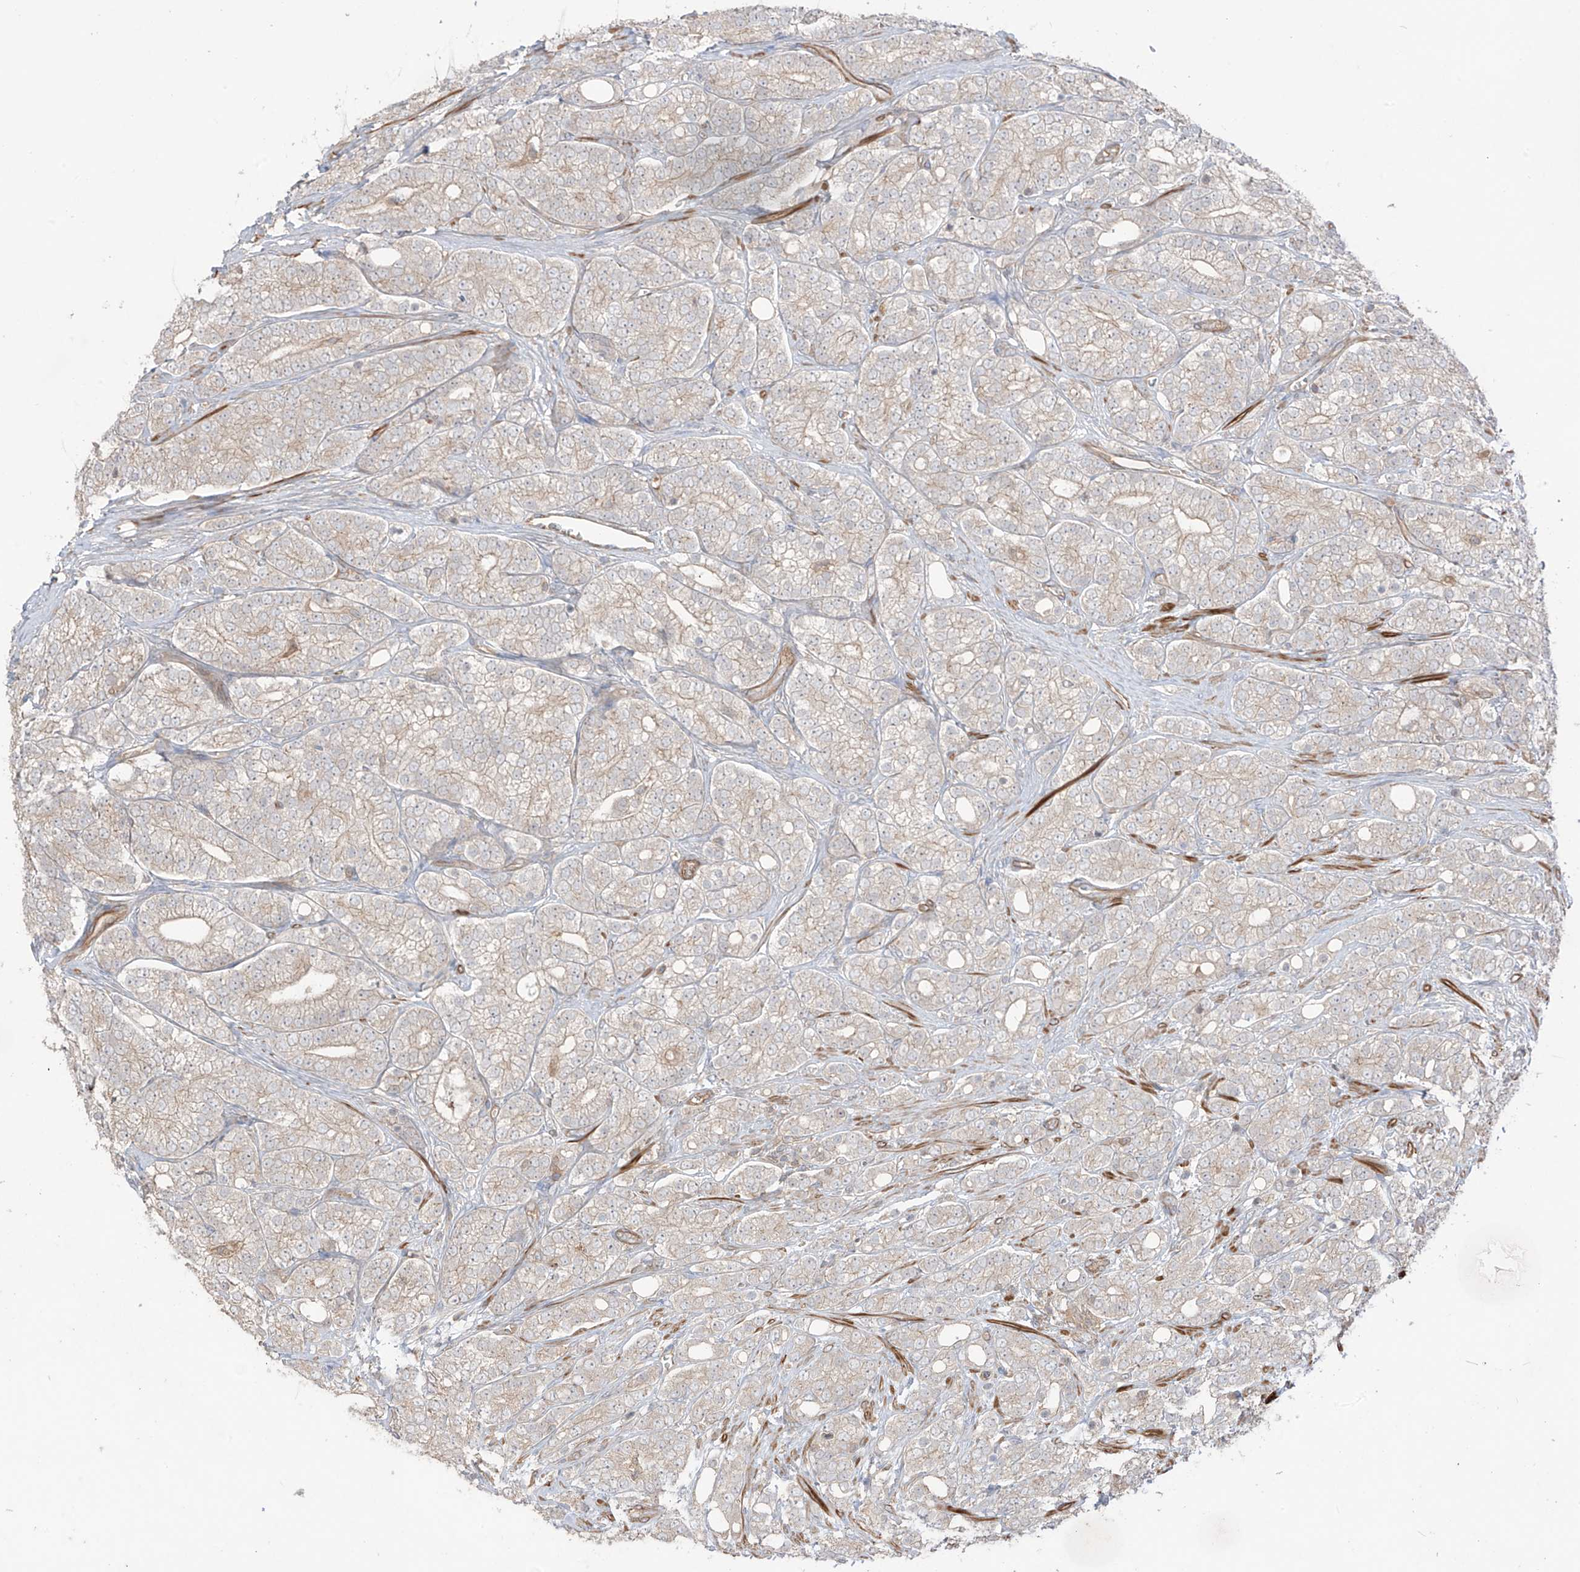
{"staining": {"intensity": "negative", "quantity": "none", "location": "none"}, "tissue": "prostate cancer", "cell_type": "Tumor cells", "image_type": "cancer", "snomed": [{"axis": "morphology", "description": "Adenocarcinoma, High grade"}, {"axis": "topography", "description": "Prostate"}], "caption": "Protein analysis of prostate cancer (high-grade adenocarcinoma) exhibits no significant staining in tumor cells. Nuclei are stained in blue.", "gene": "TRMU", "patient": {"sex": "male", "age": 57}}